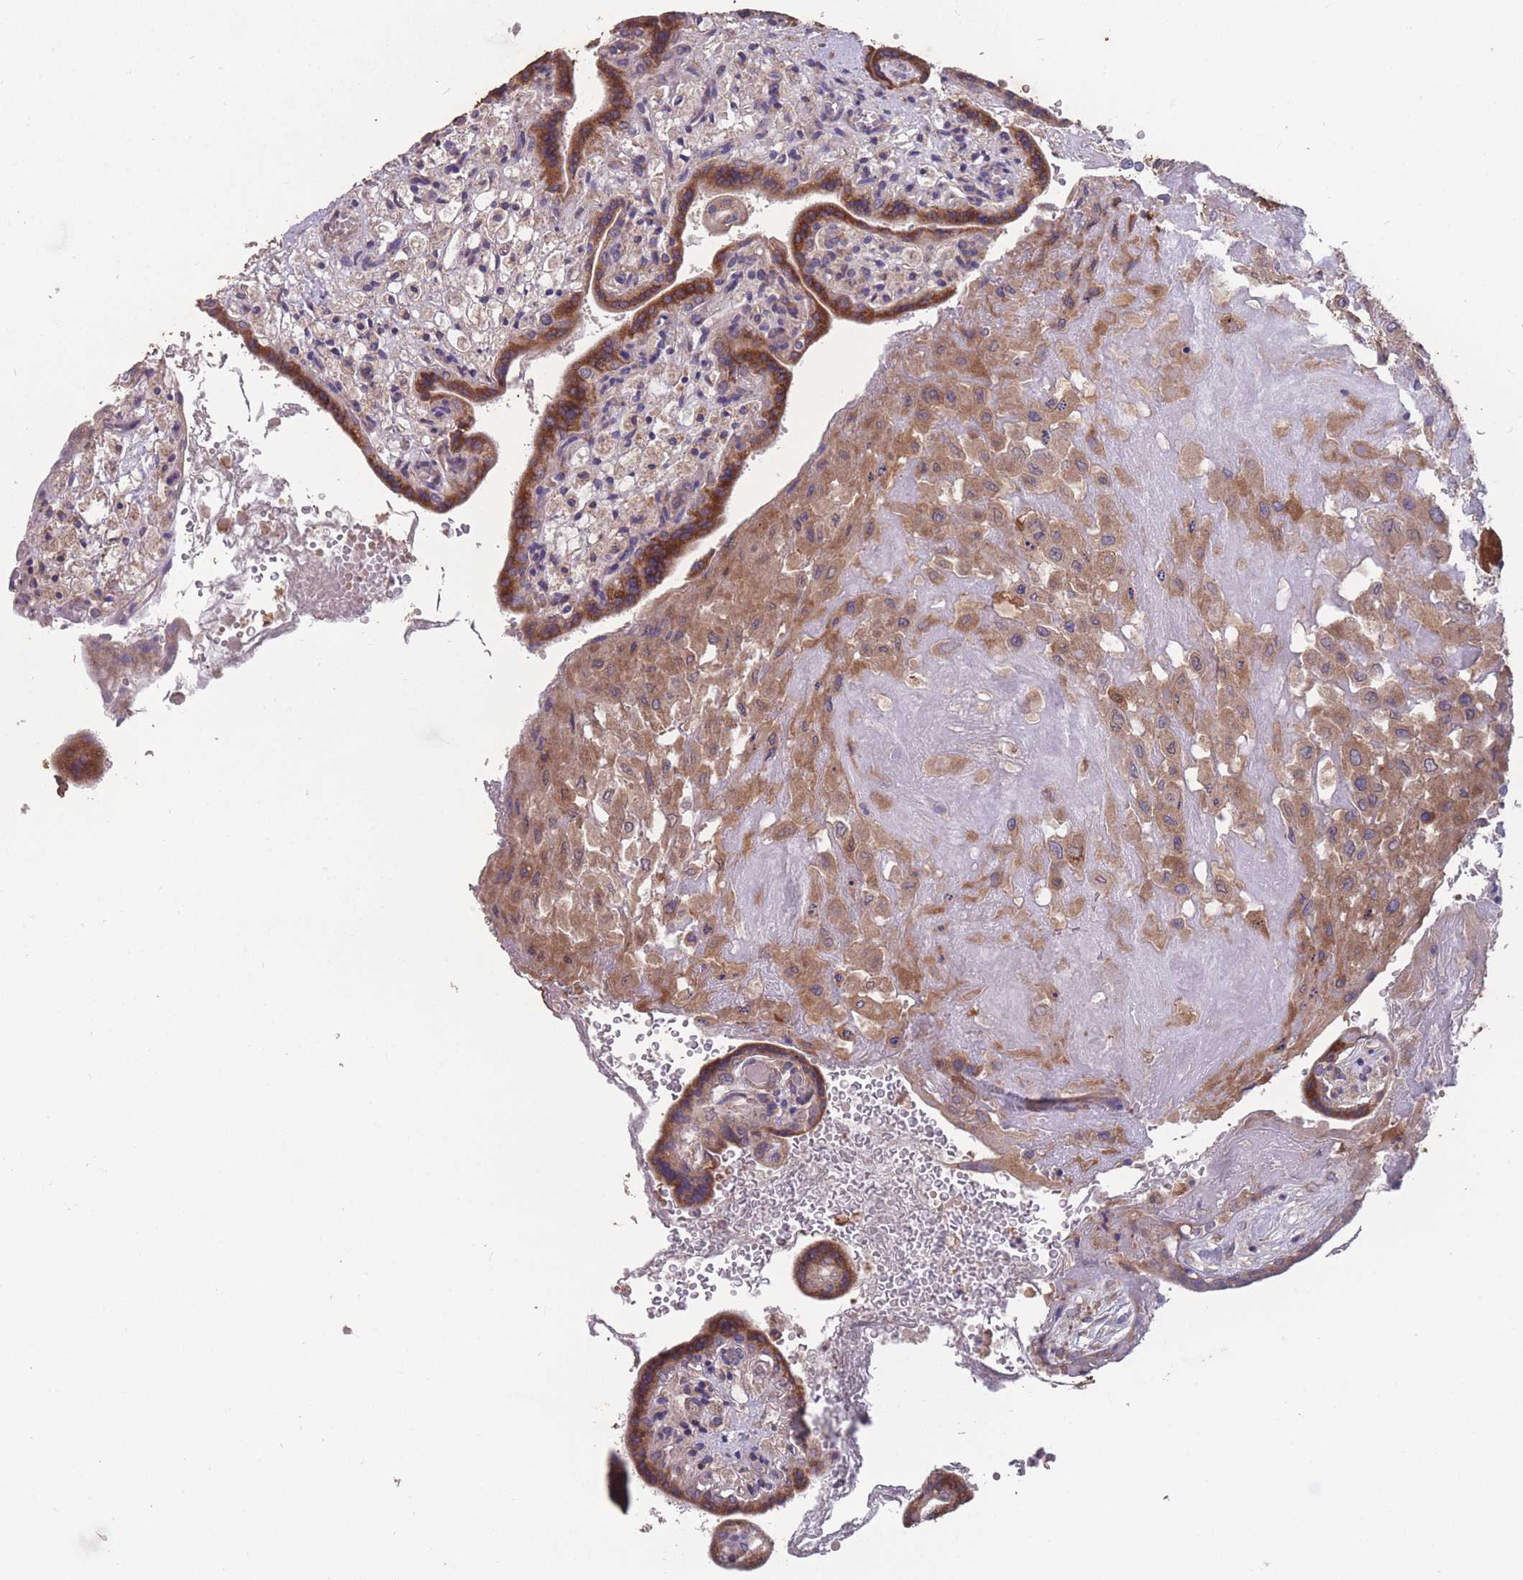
{"staining": {"intensity": "moderate", "quantity": ">75%", "location": "cytoplasmic/membranous"}, "tissue": "placenta", "cell_type": "Decidual cells", "image_type": "normal", "snomed": [{"axis": "morphology", "description": "Normal tissue, NOS"}, {"axis": "topography", "description": "Placenta"}], "caption": "Immunohistochemistry (IHC) micrograph of benign placenta stained for a protein (brown), which shows medium levels of moderate cytoplasmic/membranous expression in about >75% of decidual cells.", "gene": "STIM2", "patient": {"sex": "female", "age": 37}}